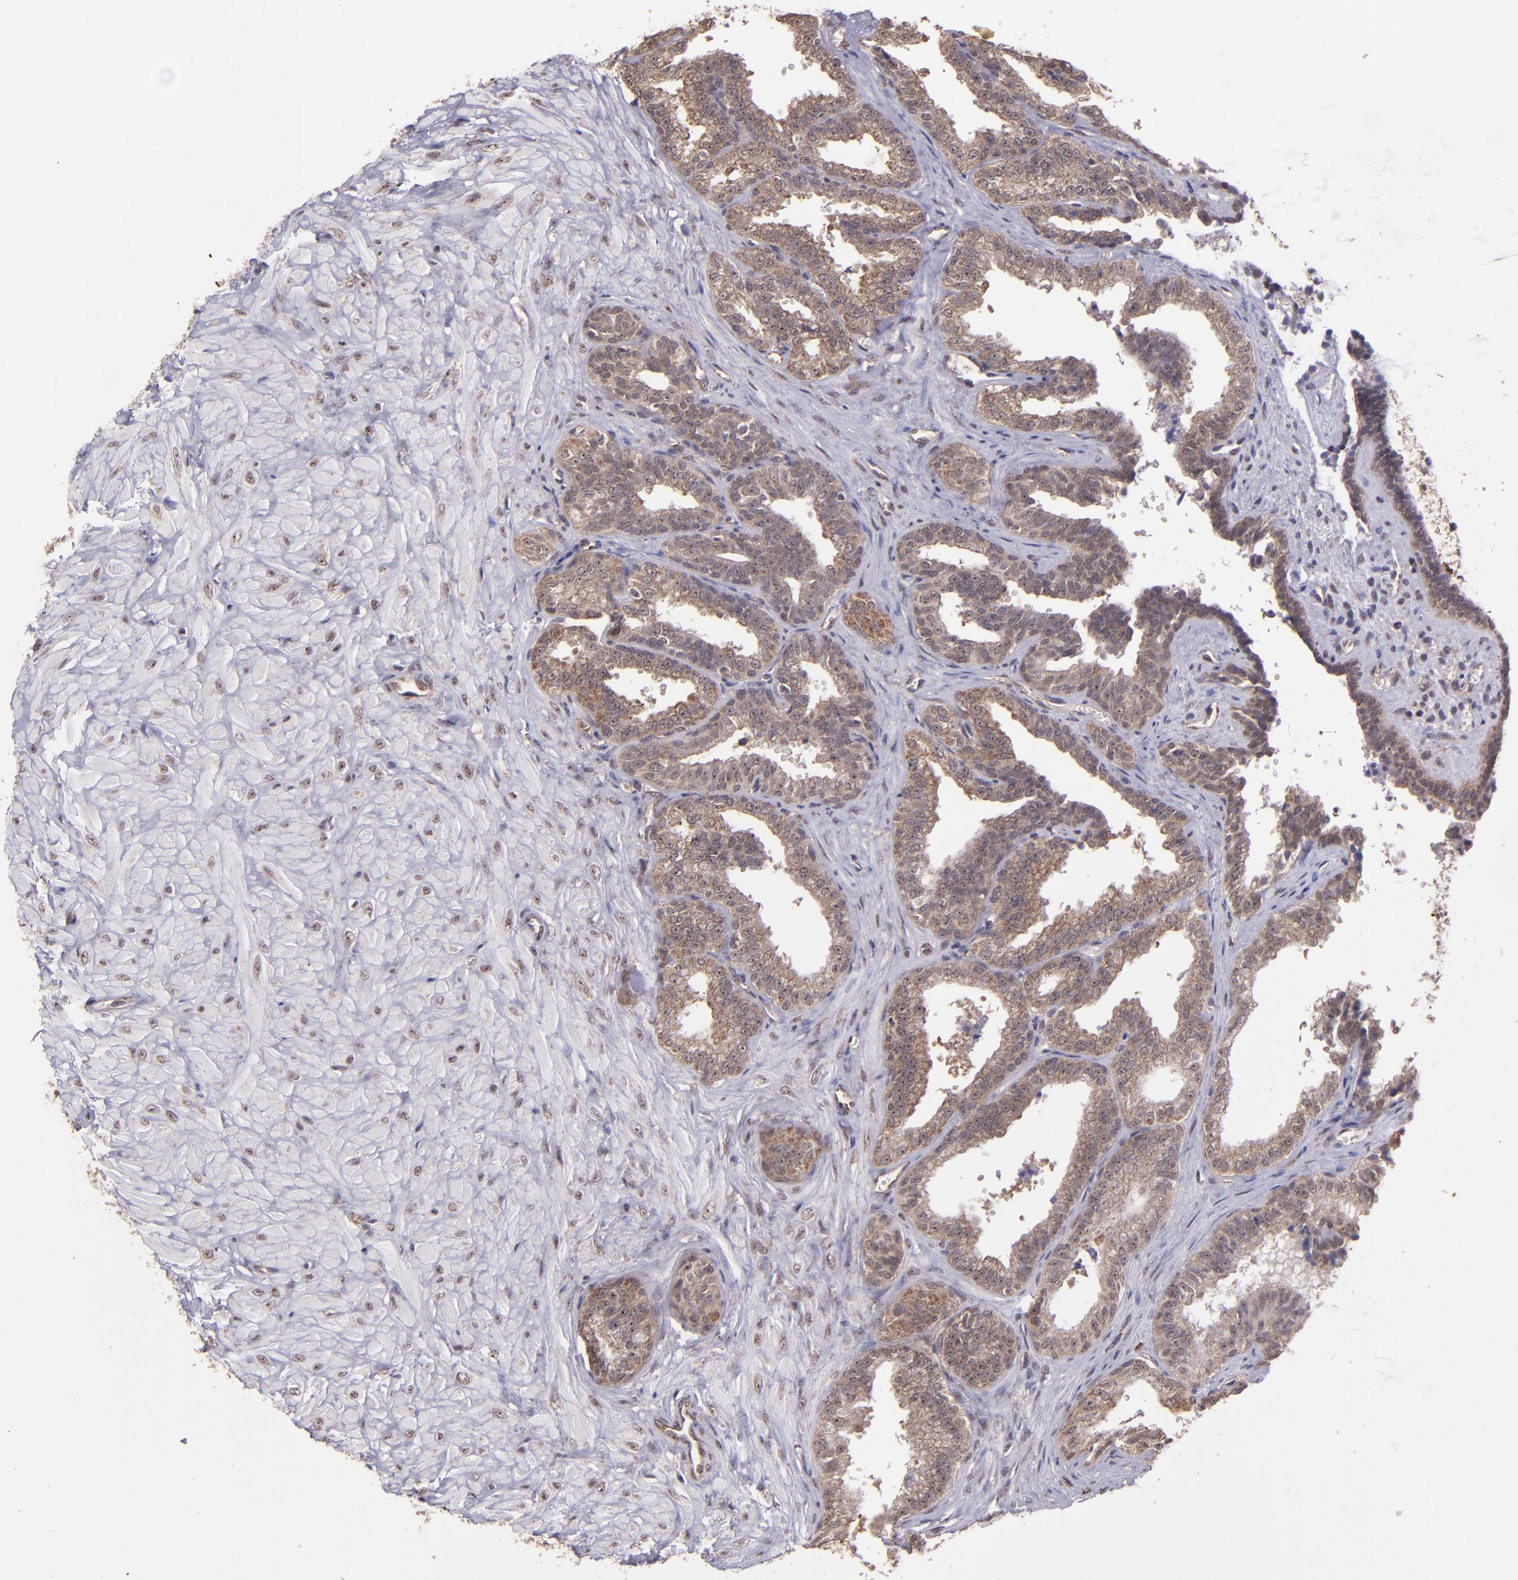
{"staining": {"intensity": "moderate", "quantity": ">75%", "location": "cytoplasmic/membranous"}, "tissue": "seminal vesicle", "cell_type": "Glandular cells", "image_type": "normal", "snomed": [{"axis": "morphology", "description": "Normal tissue, NOS"}, {"axis": "topography", "description": "Seminal veicle"}], "caption": "Protein analysis of benign seminal vesicle displays moderate cytoplasmic/membranous staining in approximately >75% of glandular cells.", "gene": "USP51", "patient": {"sex": "male", "age": 26}}